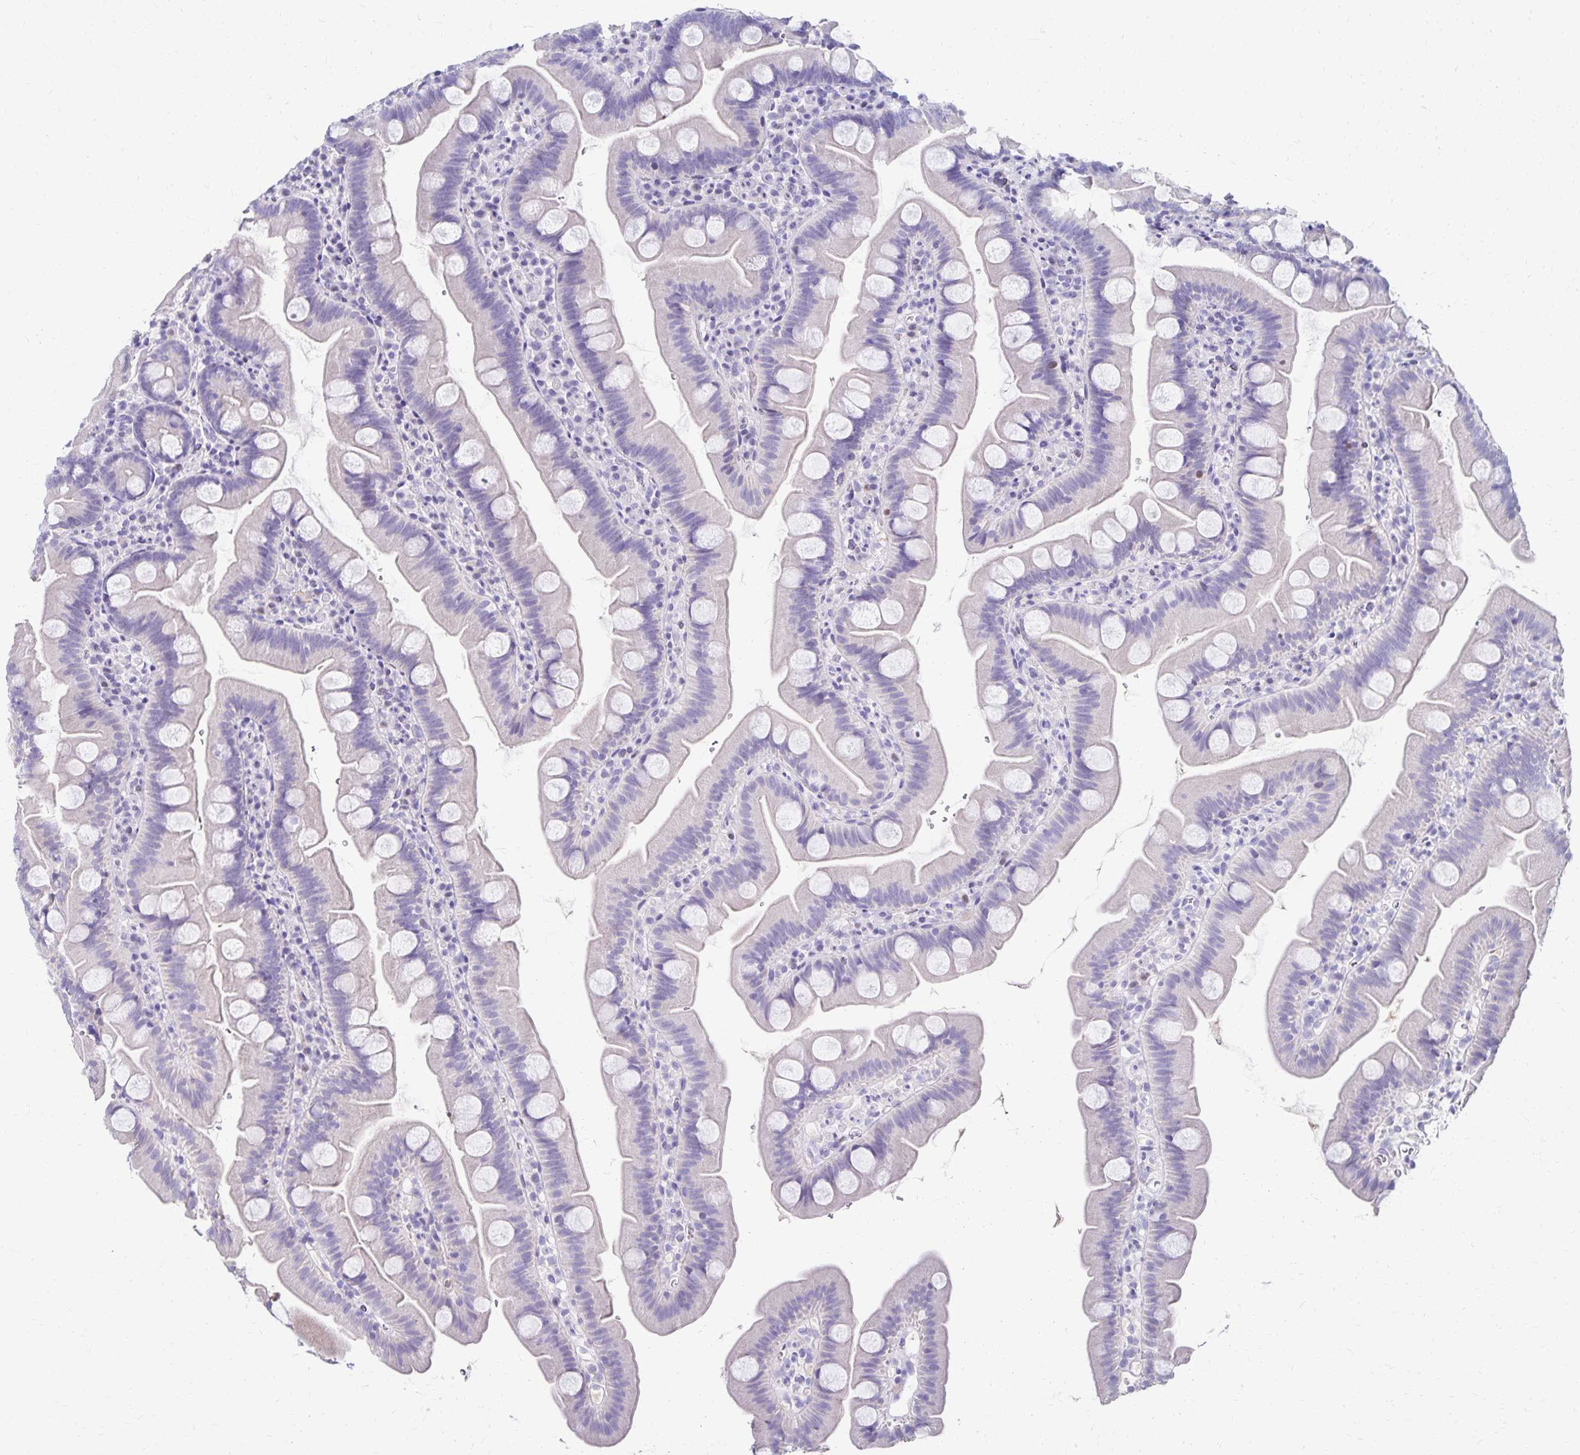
{"staining": {"intensity": "negative", "quantity": "none", "location": "none"}, "tissue": "small intestine", "cell_type": "Glandular cells", "image_type": "normal", "snomed": [{"axis": "morphology", "description": "Normal tissue, NOS"}, {"axis": "topography", "description": "Small intestine"}], "caption": "IHC of unremarkable human small intestine shows no staining in glandular cells. Nuclei are stained in blue.", "gene": "PAX5", "patient": {"sex": "female", "age": 68}}